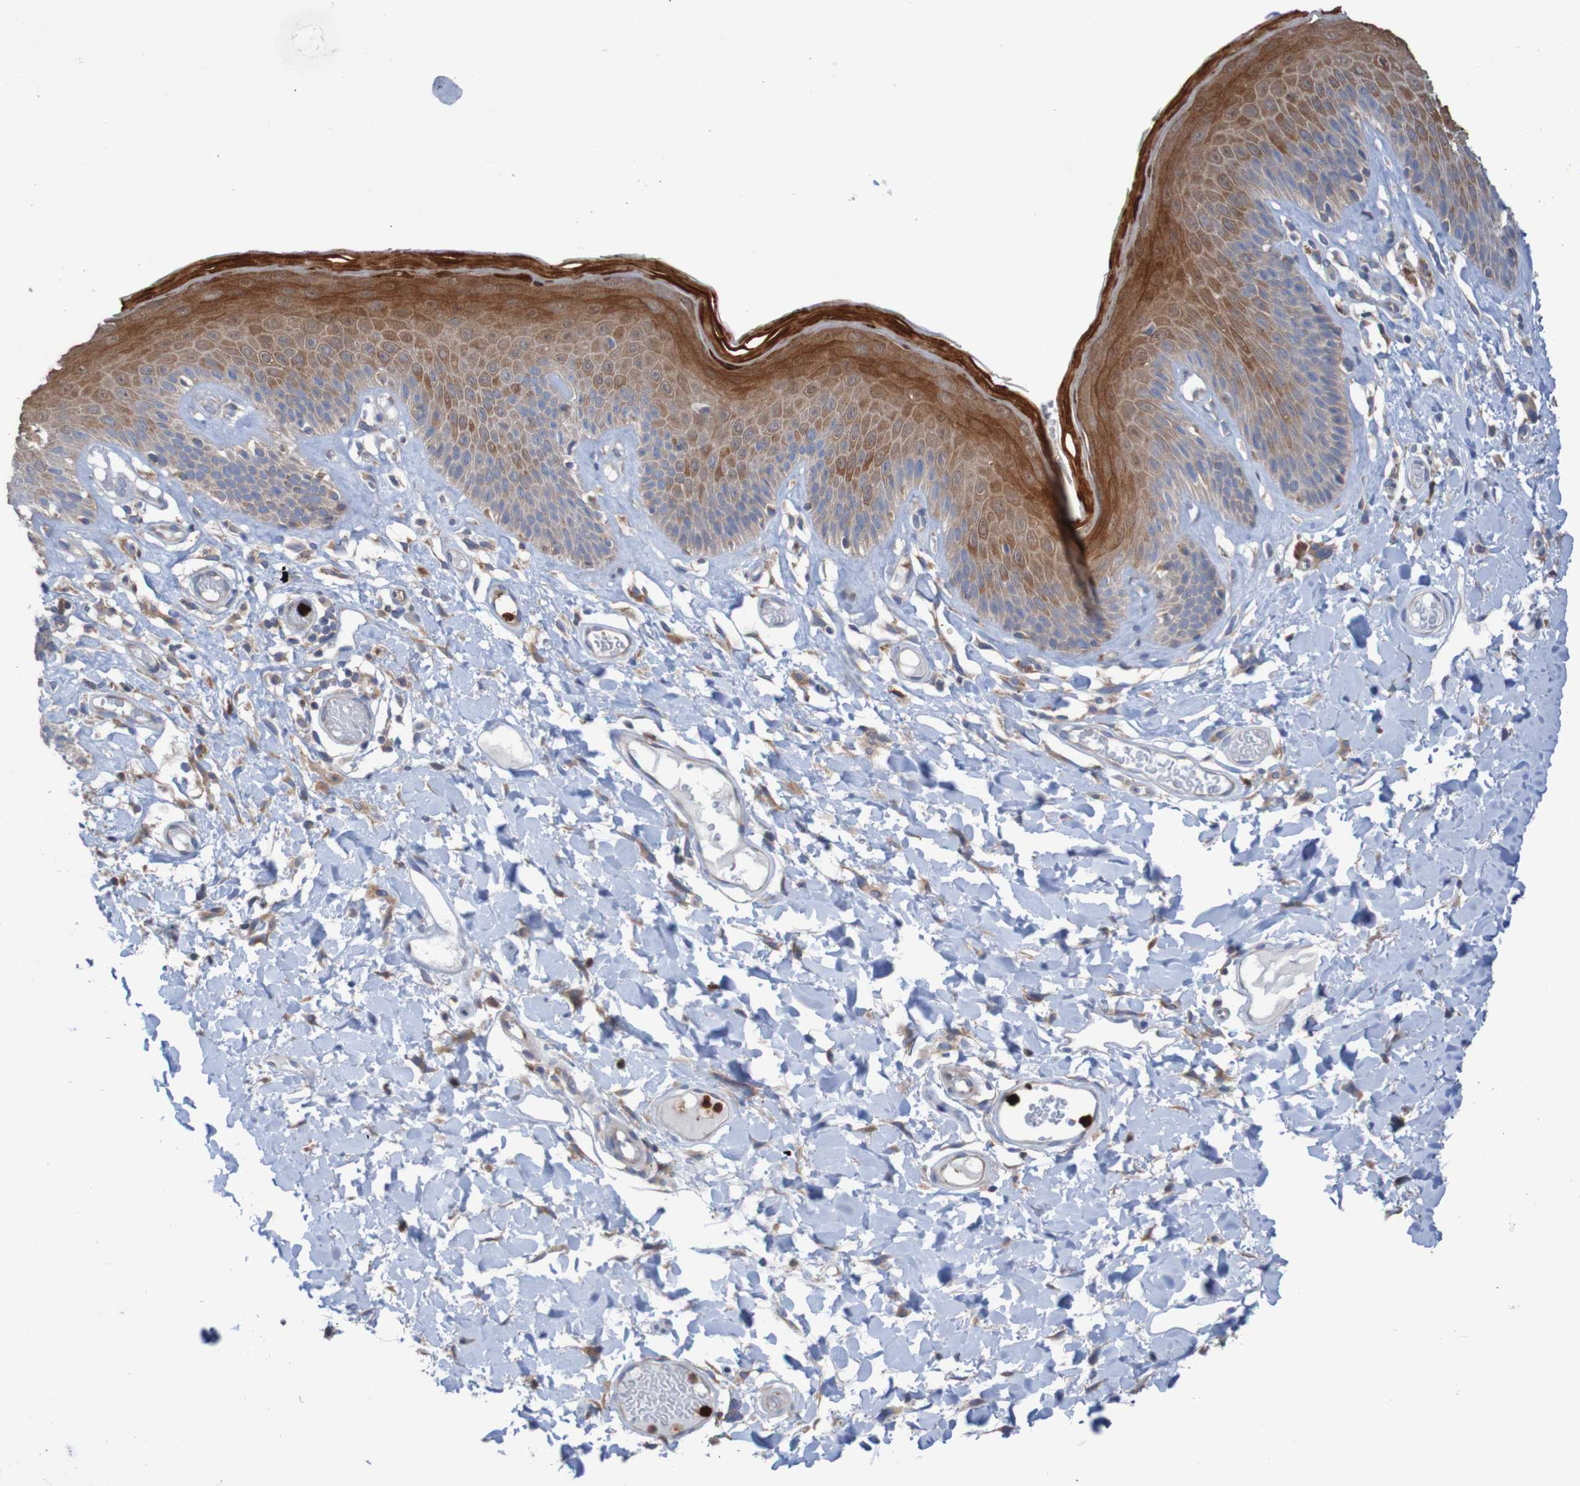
{"staining": {"intensity": "strong", "quantity": "25%-75%", "location": "cytoplasmic/membranous"}, "tissue": "skin", "cell_type": "Epidermal cells", "image_type": "normal", "snomed": [{"axis": "morphology", "description": "Normal tissue, NOS"}, {"axis": "topography", "description": "Vulva"}], "caption": "DAB immunohistochemical staining of benign human skin displays strong cytoplasmic/membranous protein positivity in about 25%-75% of epidermal cells.", "gene": "PARP4", "patient": {"sex": "female", "age": 73}}